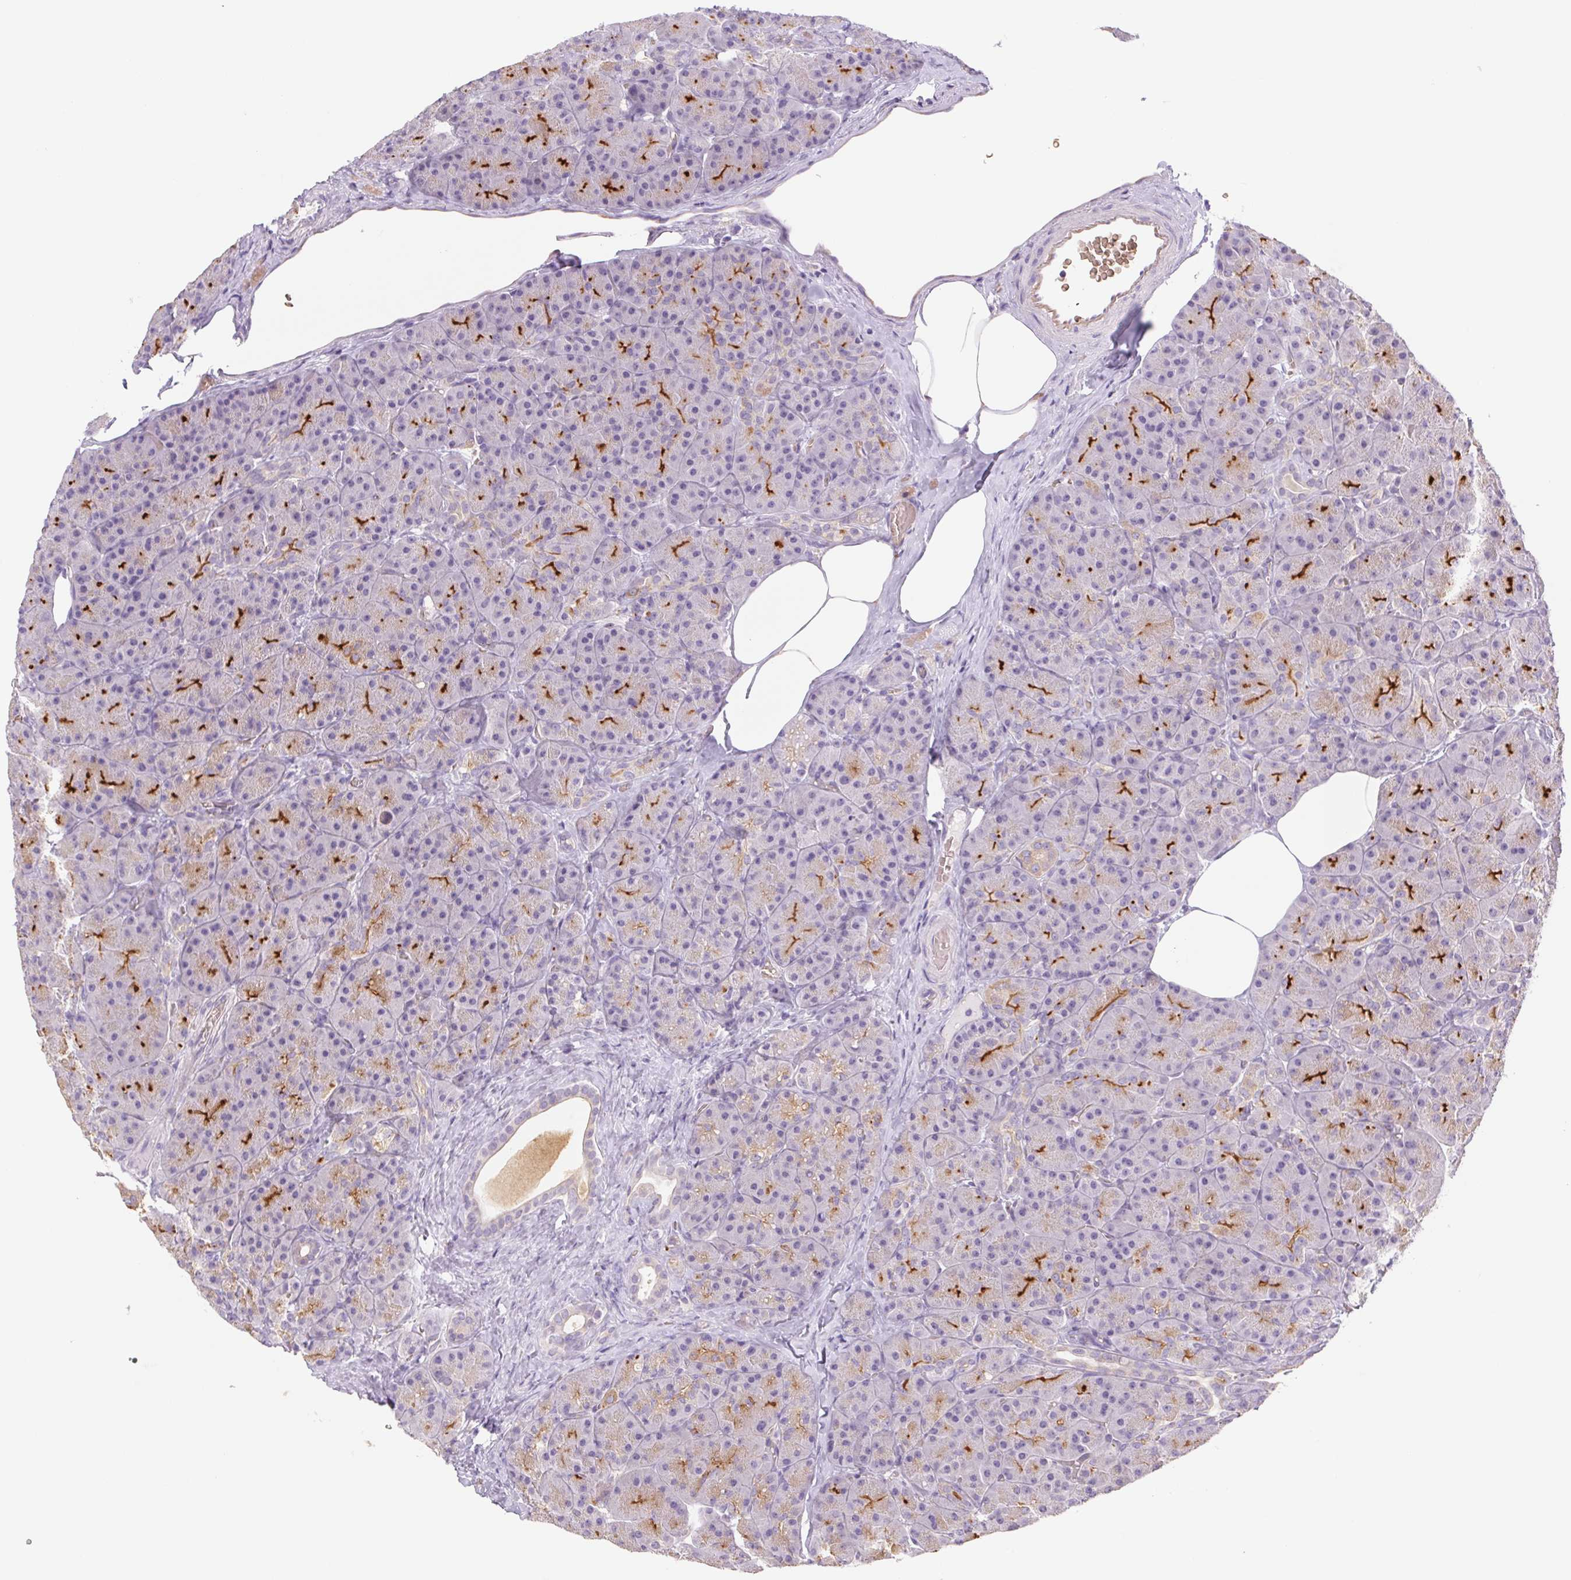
{"staining": {"intensity": "strong", "quantity": "<25%", "location": "cytoplasmic/membranous"}, "tissue": "pancreas", "cell_type": "Exocrine glandular cells", "image_type": "normal", "snomed": [{"axis": "morphology", "description": "Normal tissue, NOS"}, {"axis": "topography", "description": "Pancreas"}], "caption": "Exocrine glandular cells exhibit strong cytoplasmic/membranous positivity in about <25% of cells in normal pancreas.", "gene": "IGFL3", "patient": {"sex": "male", "age": 57}}